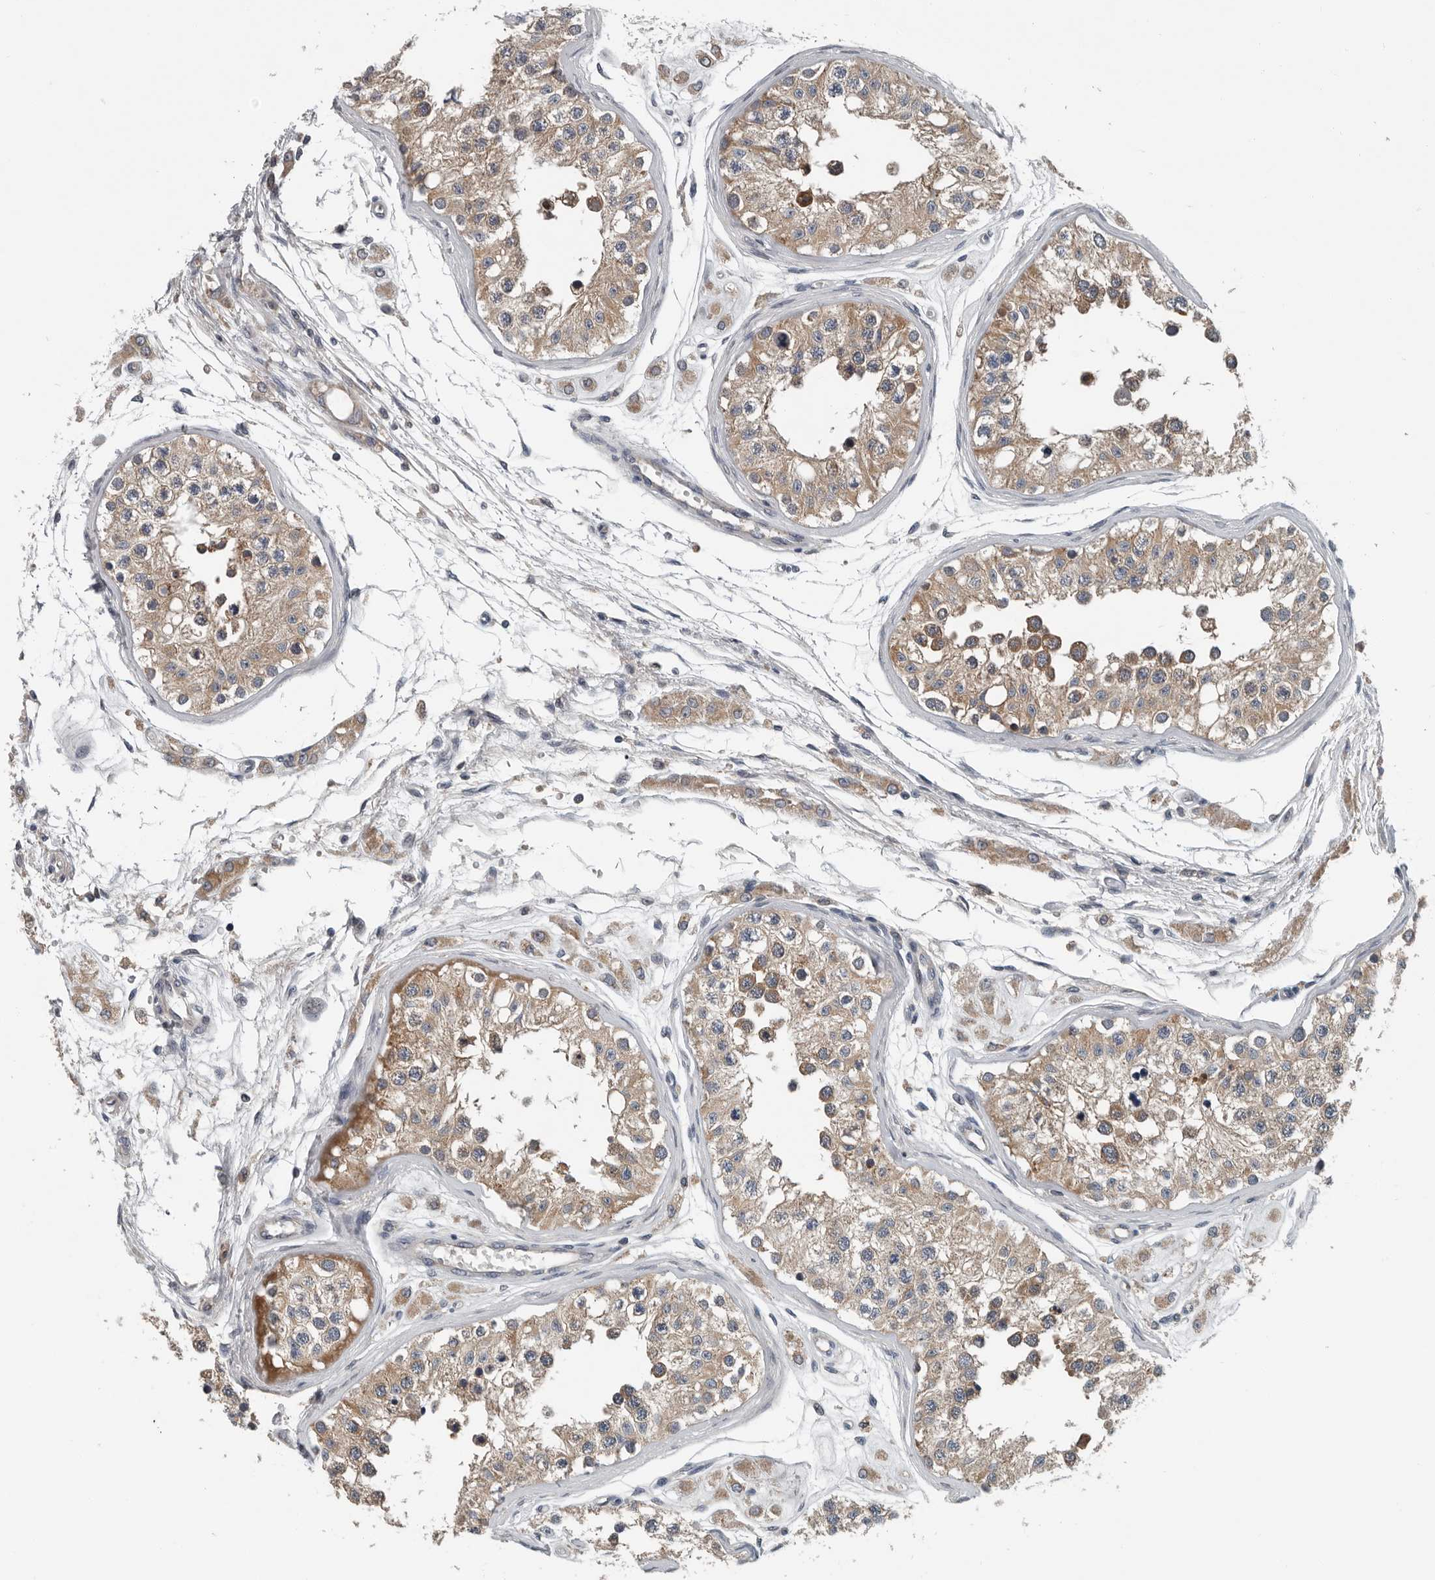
{"staining": {"intensity": "moderate", "quantity": ">75%", "location": "cytoplasmic/membranous"}, "tissue": "testis", "cell_type": "Cells in seminiferous ducts", "image_type": "normal", "snomed": [{"axis": "morphology", "description": "Normal tissue, NOS"}, {"axis": "morphology", "description": "Adenocarcinoma, metastatic, NOS"}, {"axis": "topography", "description": "Testis"}], "caption": "Immunohistochemistry (IHC) (DAB) staining of benign human testis displays moderate cytoplasmic/membranous protein expression in approximately >75% of cells in seminiferous ducts. Immunohistochemistry (IHC) stains the protein of interest in brown and the nuclei are stained blue.", "gene": "TMEM199", "patient": {"sex": "male", "age": 26}}